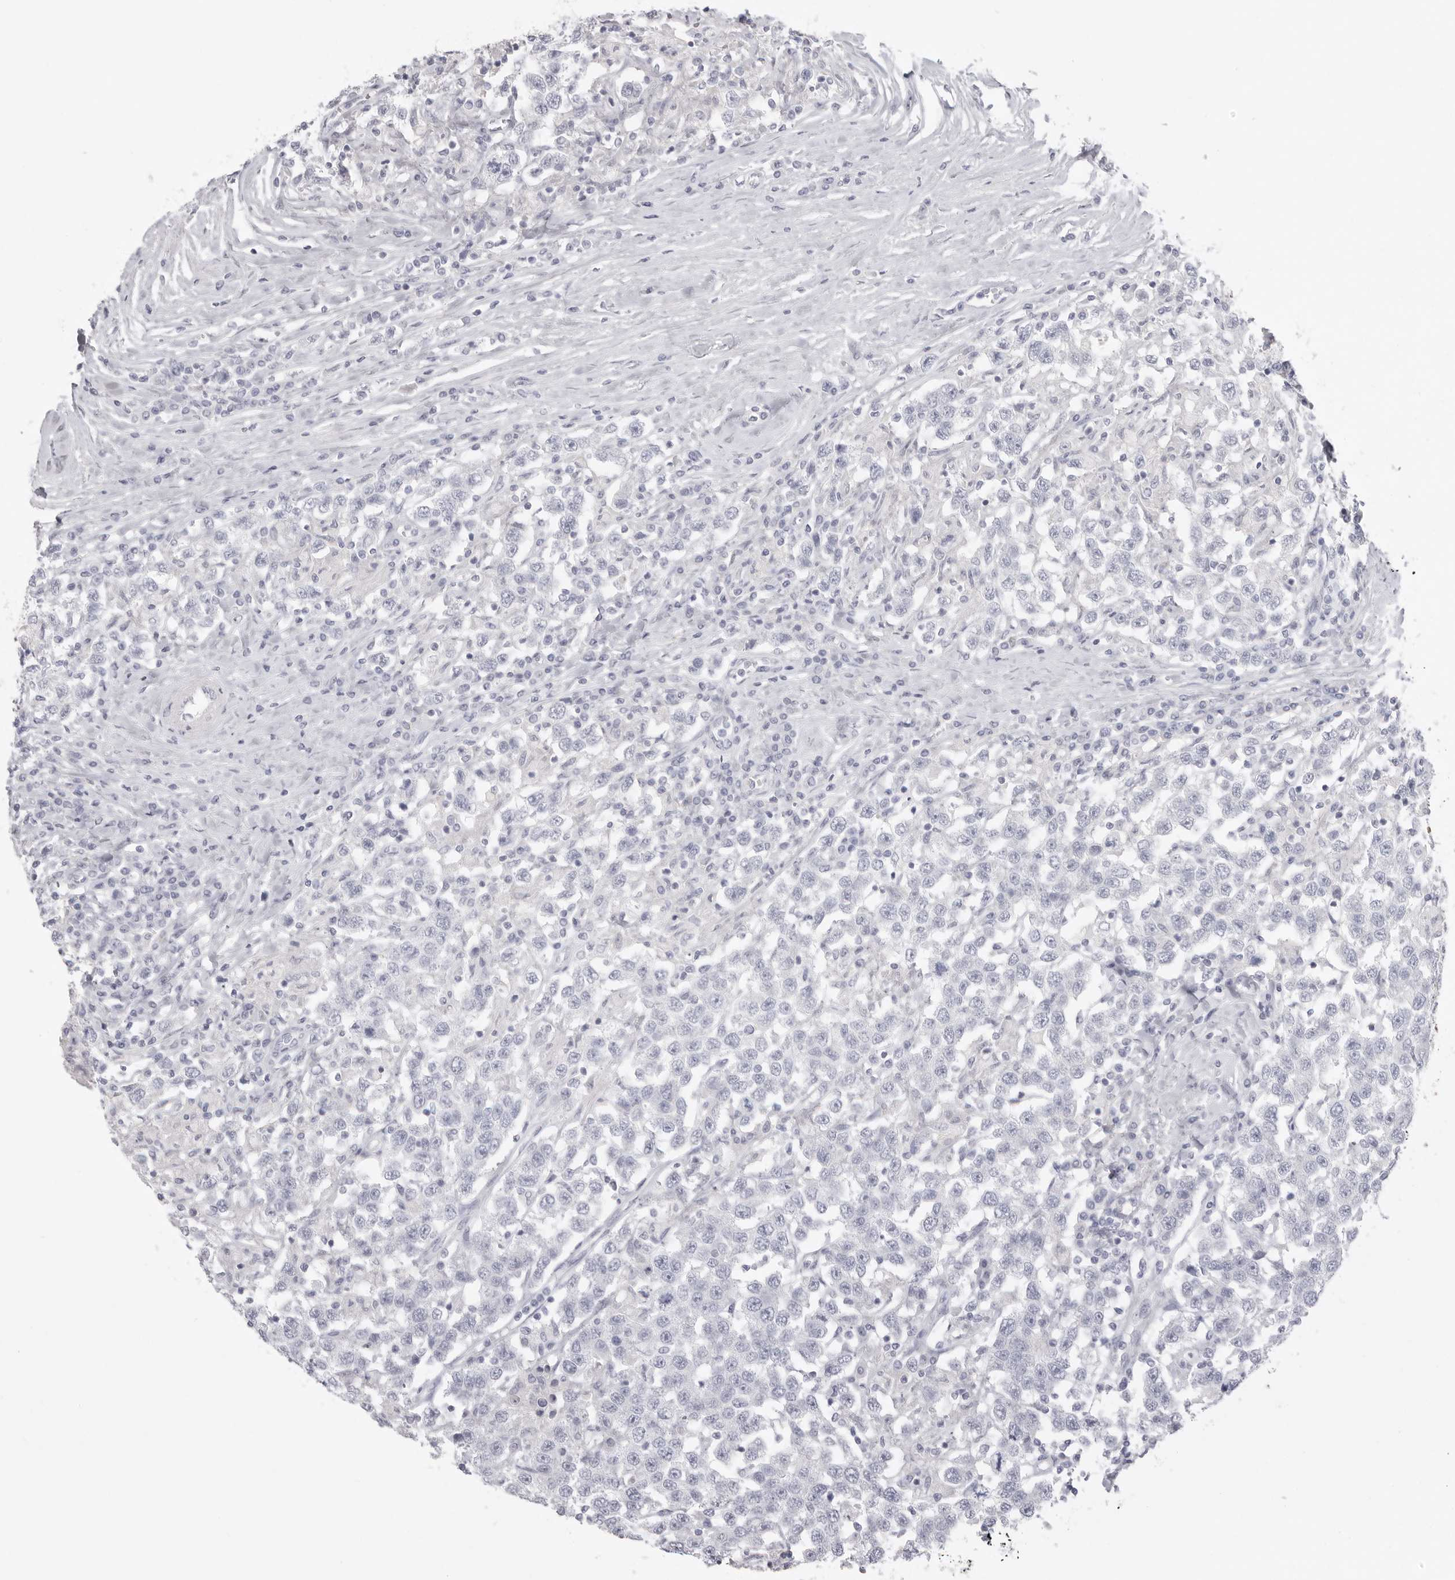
{"staining": {"intensity": "negative", "quantity": "none", "location": "none"}, "tissue": "testis cancer", "cell_type": "Tumor cells", "image_type": "cancer", "snomed": [{"axis": "morphology", "description": "Seminoma, NOS"}, {"axis": "topography", "description": "Testis"}], "caption": "Testis cancer (seminoma) was stained to show a protein in brown. There is no significant expression in tumor cells.", "gene": "RXFP1", "patient": {"sex": "male", "age": 41}}